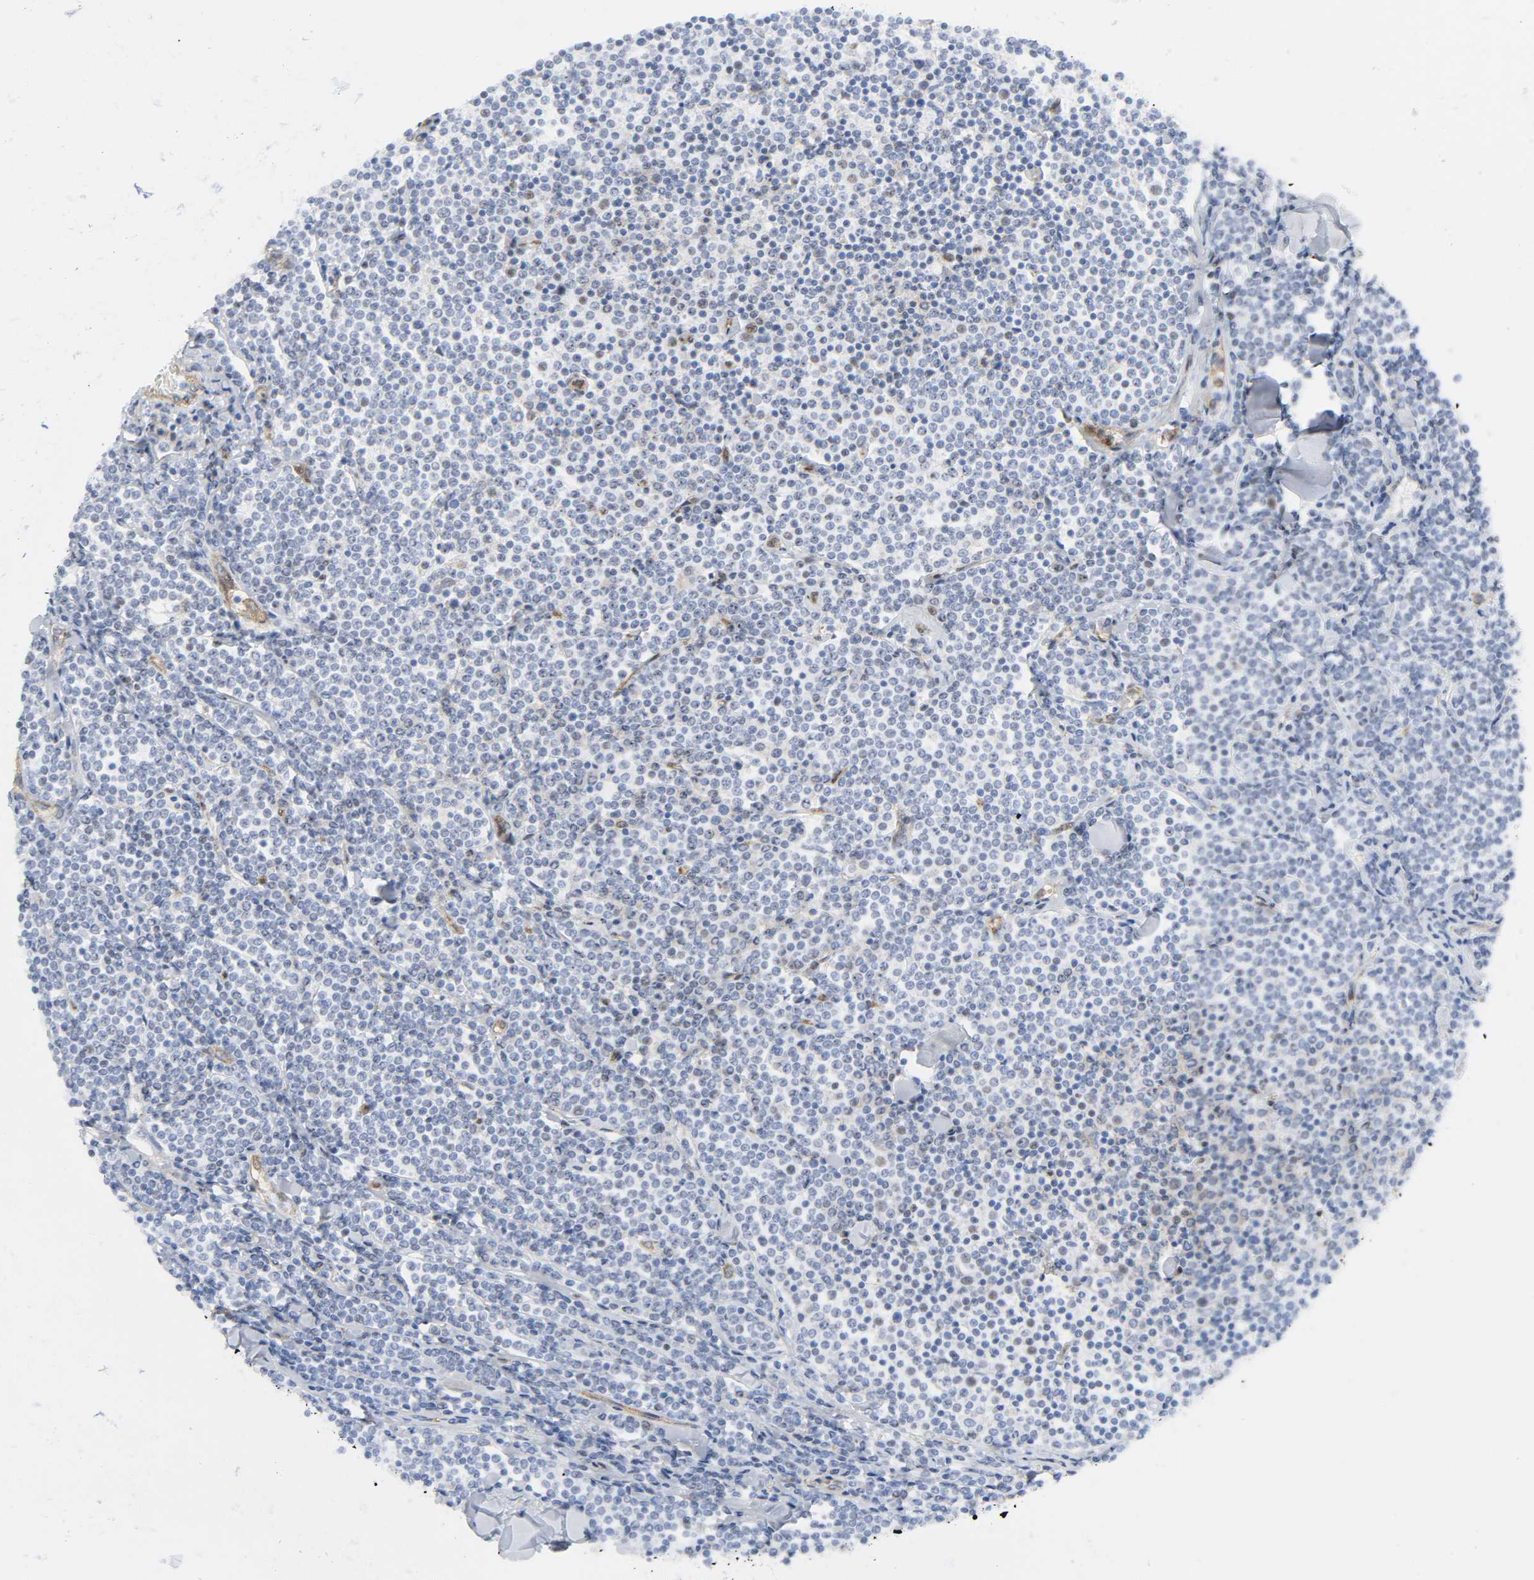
{"staining": {"intensity": "negative", "quantity": "none", "location": "none"}, "tissue": "lymphoma", "cell_type": "Tumor cells", "image_type": "cancer", "snomed": [{"axis": "morphology", "description": "Malignant lymphoma, non-Hodgkin's type, Low grade"}, {"axis": "topography", "description": "Soft tissue"}], "caption": "The IHC image has no significant staining in tumor cells of lymphoma tissue.", "gene": "DOCK1", "patient": {"sex": "male", "age": 92}}